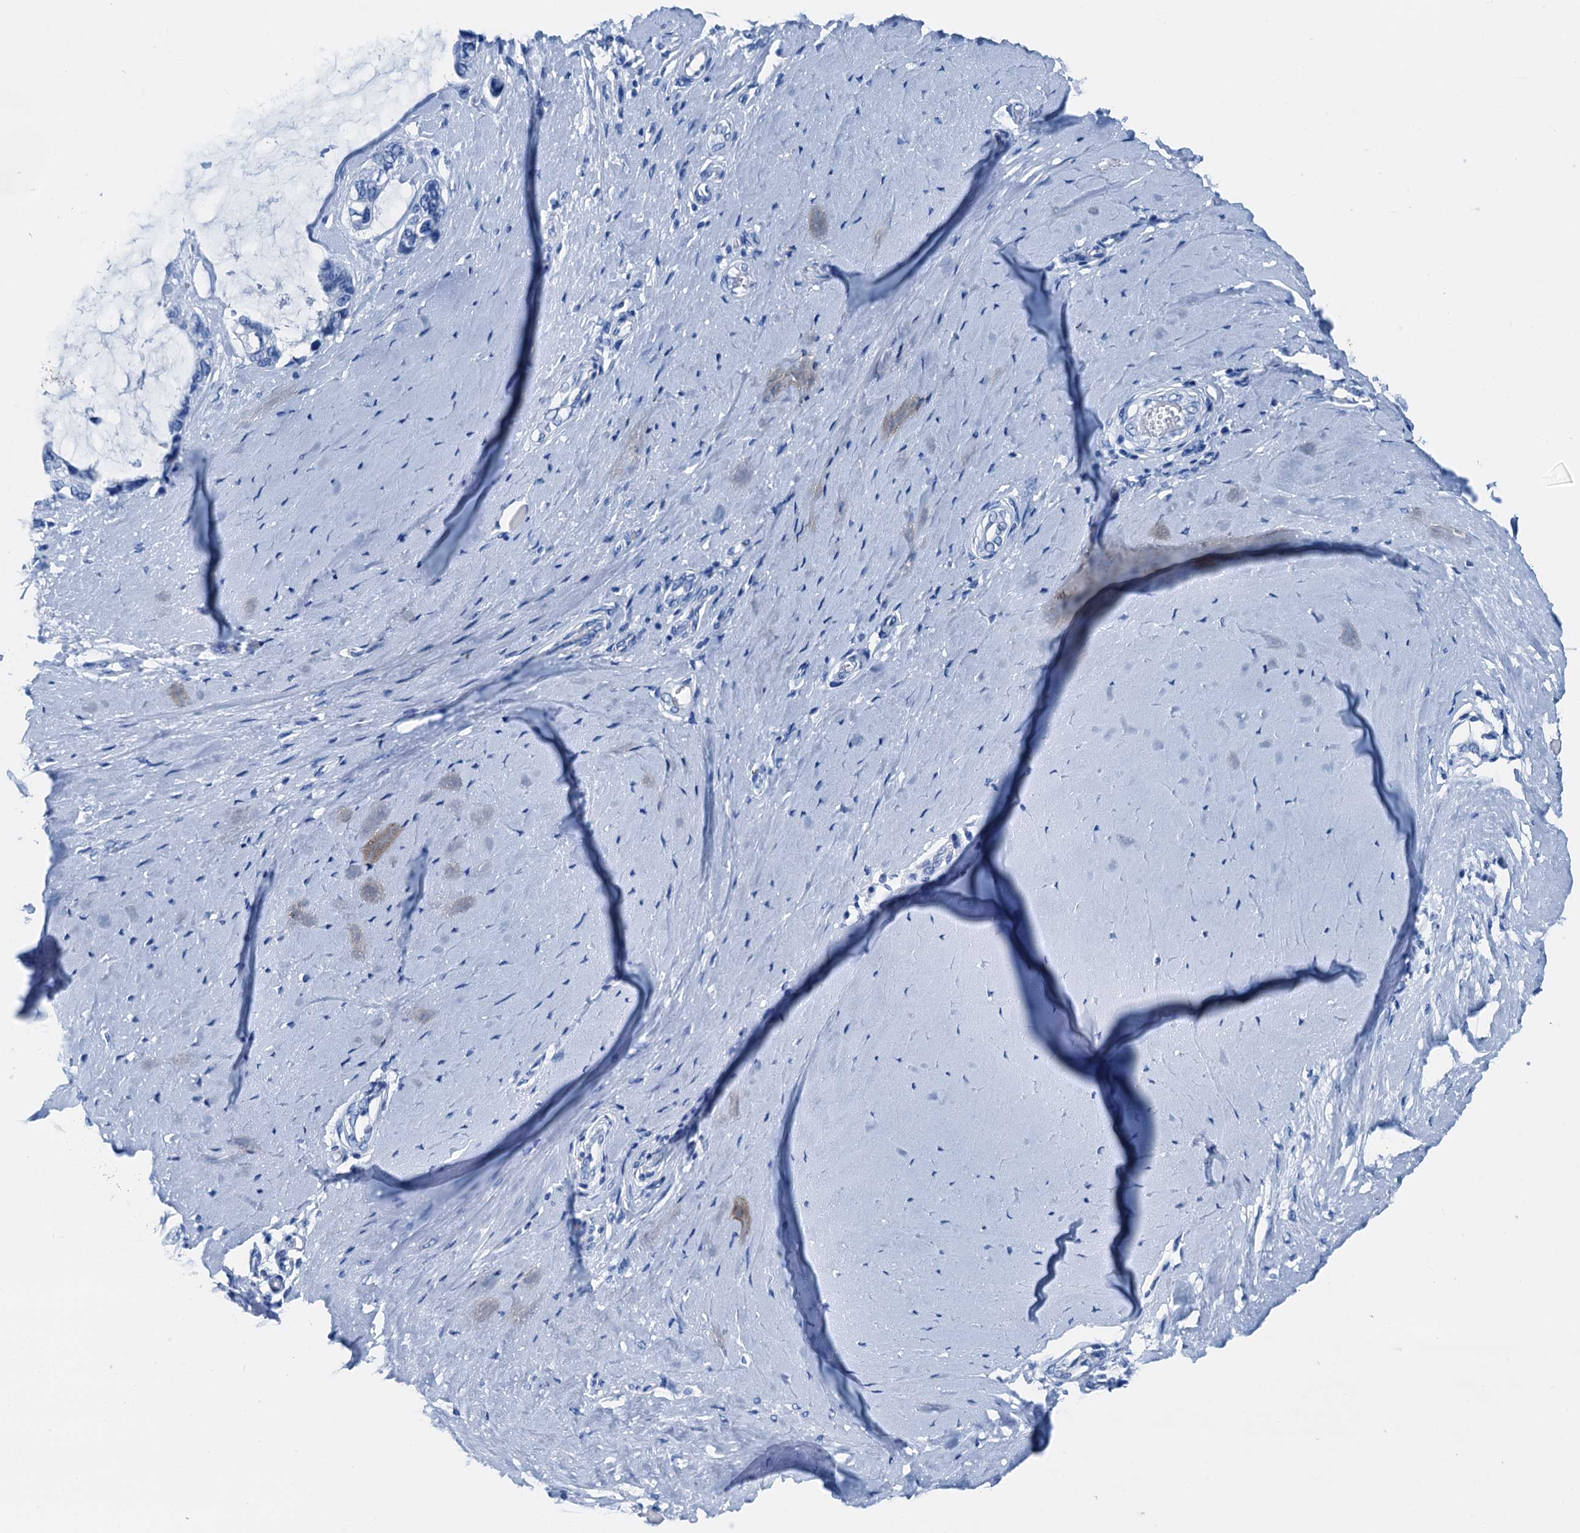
{"staining": {"intensity": "negative", "quantity": "none", "location": "none"}, "tissue": "ovarian cancer", "cell_type": "Tumor cells", "image_type": "cancer", "snomed": [{"axis": "morphology", "description": "Cystadenocarcinoma, mucinous, NOS"}, {"axis": "topography", "description": "Ovary"}], "caption": "This photomicrograph is of ovarian mucinous cystadenocarcinoma stained with immunohistochemistry to label a protein in brown with the nuclei are counter-stained blue. There is no staining in tumor cells.", "gene": "CBLN3", "patient": {"sex": "female", "age": 39}}